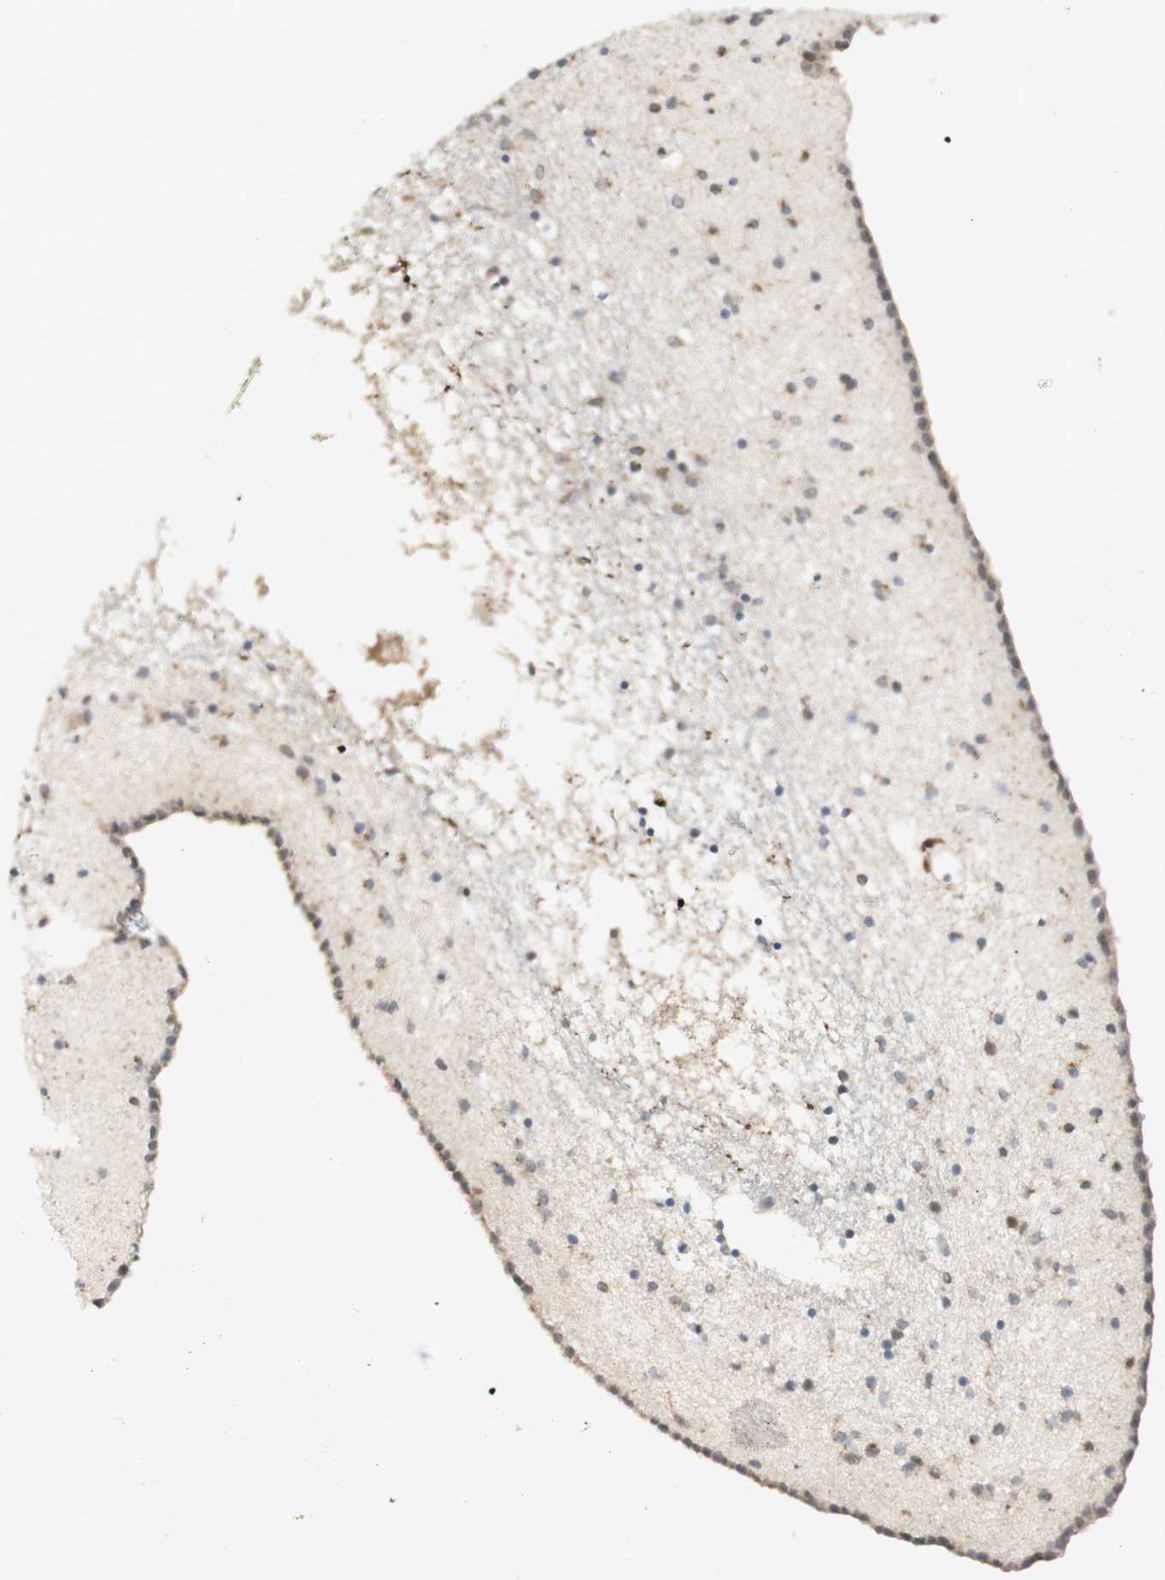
{"staining": {"intensity": "weak", "quantity": "25%-75%", "location": "cytoplasmic/membranous"}, "tissue": "caudate", "cell_type": "Glial cells", "image_type": "normal", "snomed": [{"axis": "morphology", "description": "Normal tissue, NOS"}, {"axis": "topography", "description": "Lateral ventricle wall"}], "caption": "Caudate stained with a brown dye displays weak cytoplasmic/membranous positive staining in about 25%-75% of glial cells.", "gene": "GAPT", "patient": {"sex": "male", "age": 45}}